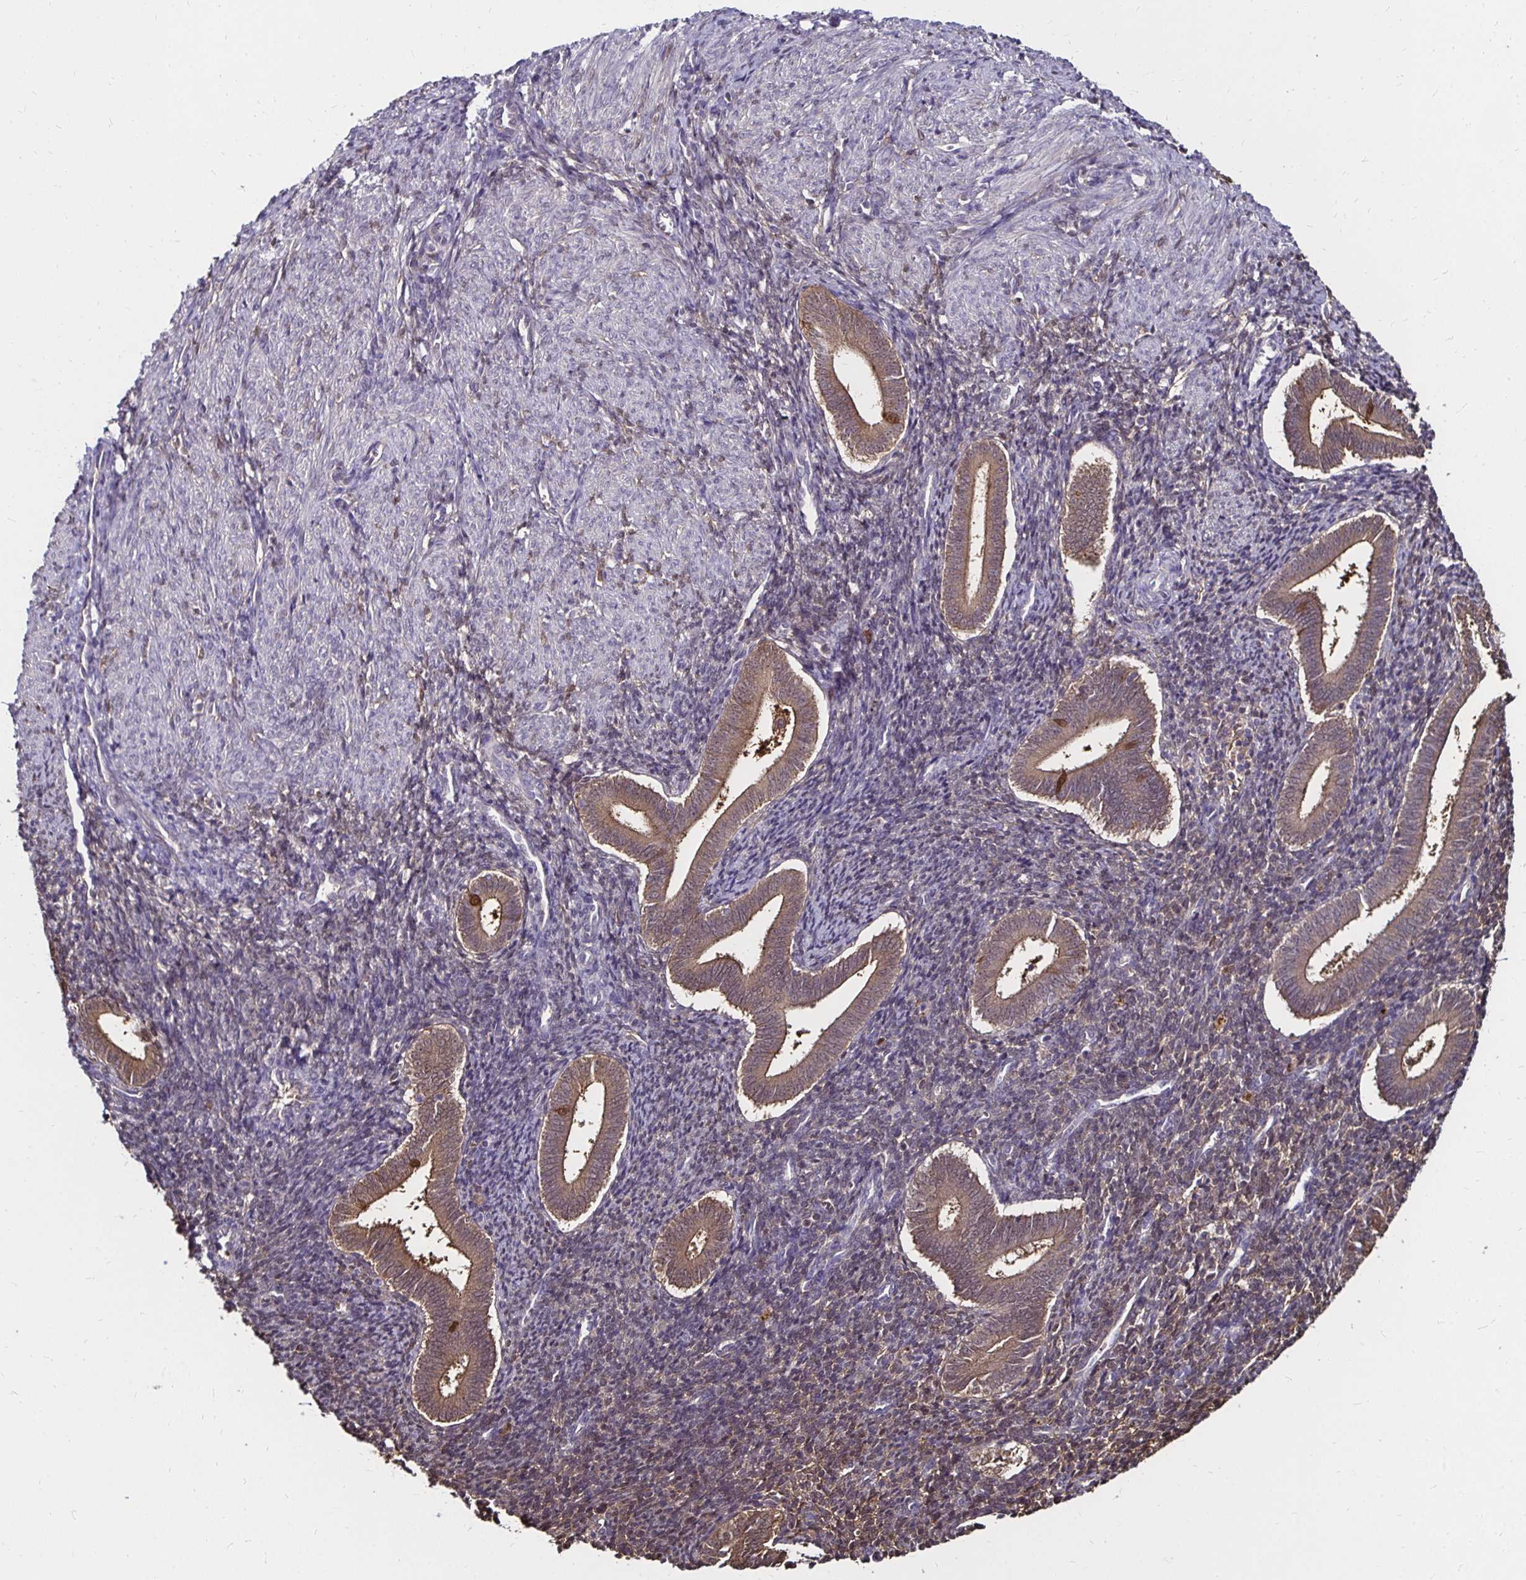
{"staining": {"intensity": "weak", "quantity": "<25%", "location": "cytoplasmic/membranous"}, "tissue": "endometrium", "cell_type": "Cells in endometrial stroma", "image_type": "normal", "snomed": [{"axis": "morphology", "description": "Normal tissue, NOS"}, {"axis": "topography", "description": "Endometrium"}], "caption": "Immunohistochemistry histopathology image of unremarkable endometrium stained for a protein (brown), which exhibits no staining in cells in endometrial stroma. (DAB immunohistochemistry (IHC) with hematoxylin counter stain).", "gene": "TXN", "patient": {"sex": "female", "age": 25}}